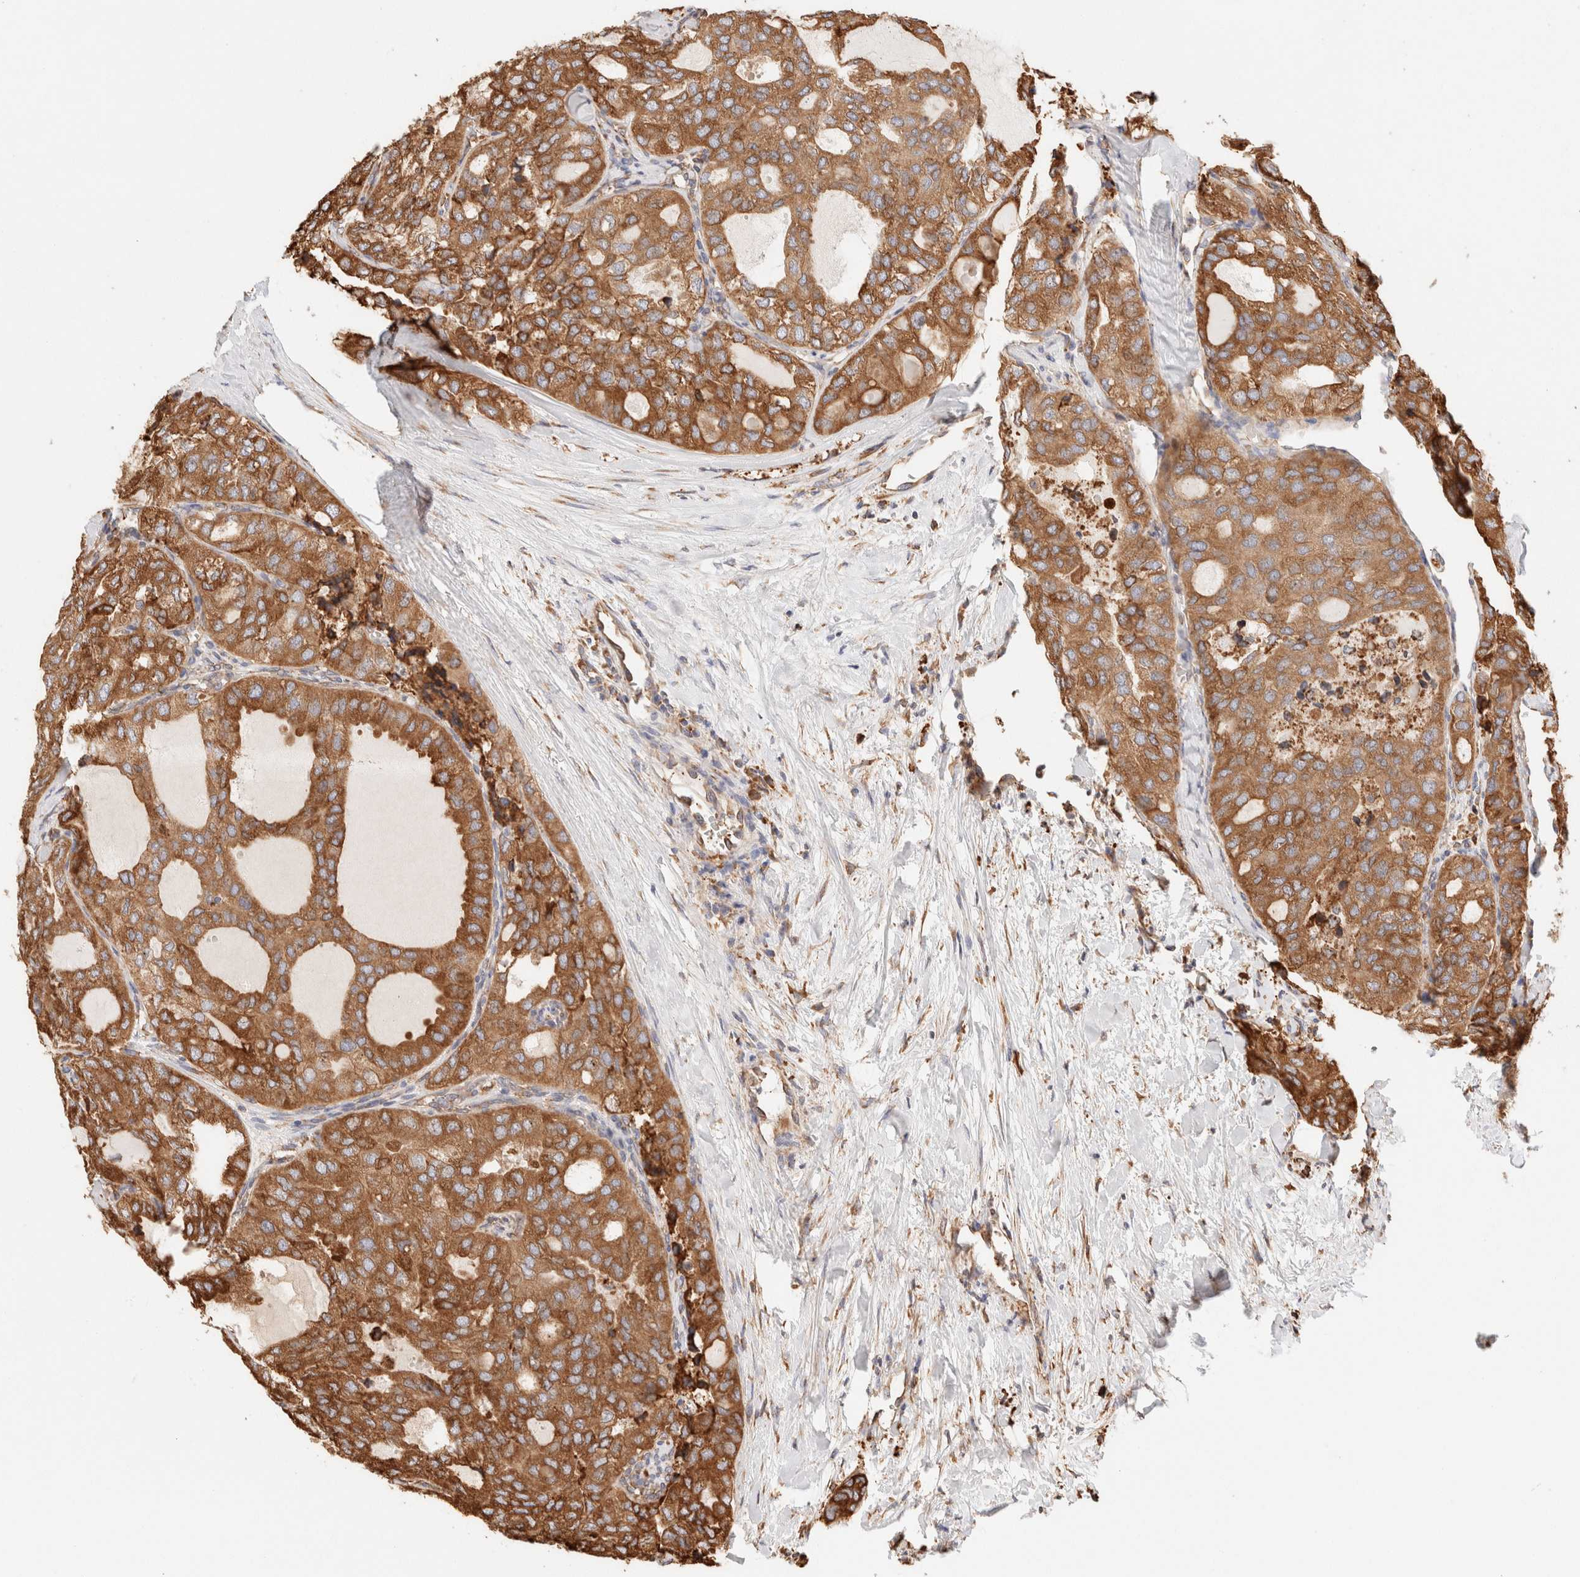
{"staining": {"intensity": "strong", "quantity": ">75%", "location": "cytoplasmic/membranous"}, "tissue": "thyroid cancer", "cell_type": "Tumor cells", "image_type": "cancer", "snomed": [{"axis": "morphology", "description": "Follicular adenoma carcinoma, NOS"}, {"axis": "topography", "description": "Thyroid gland"}], "caption": "Protein analysis of thyroid follicular adenoma carcinoma tissue shows strong cytoplasmic/membranous positivity in about >75% of tumor cells.", "gene": "FER", "patient": {"sex": "male", "age": 75}}